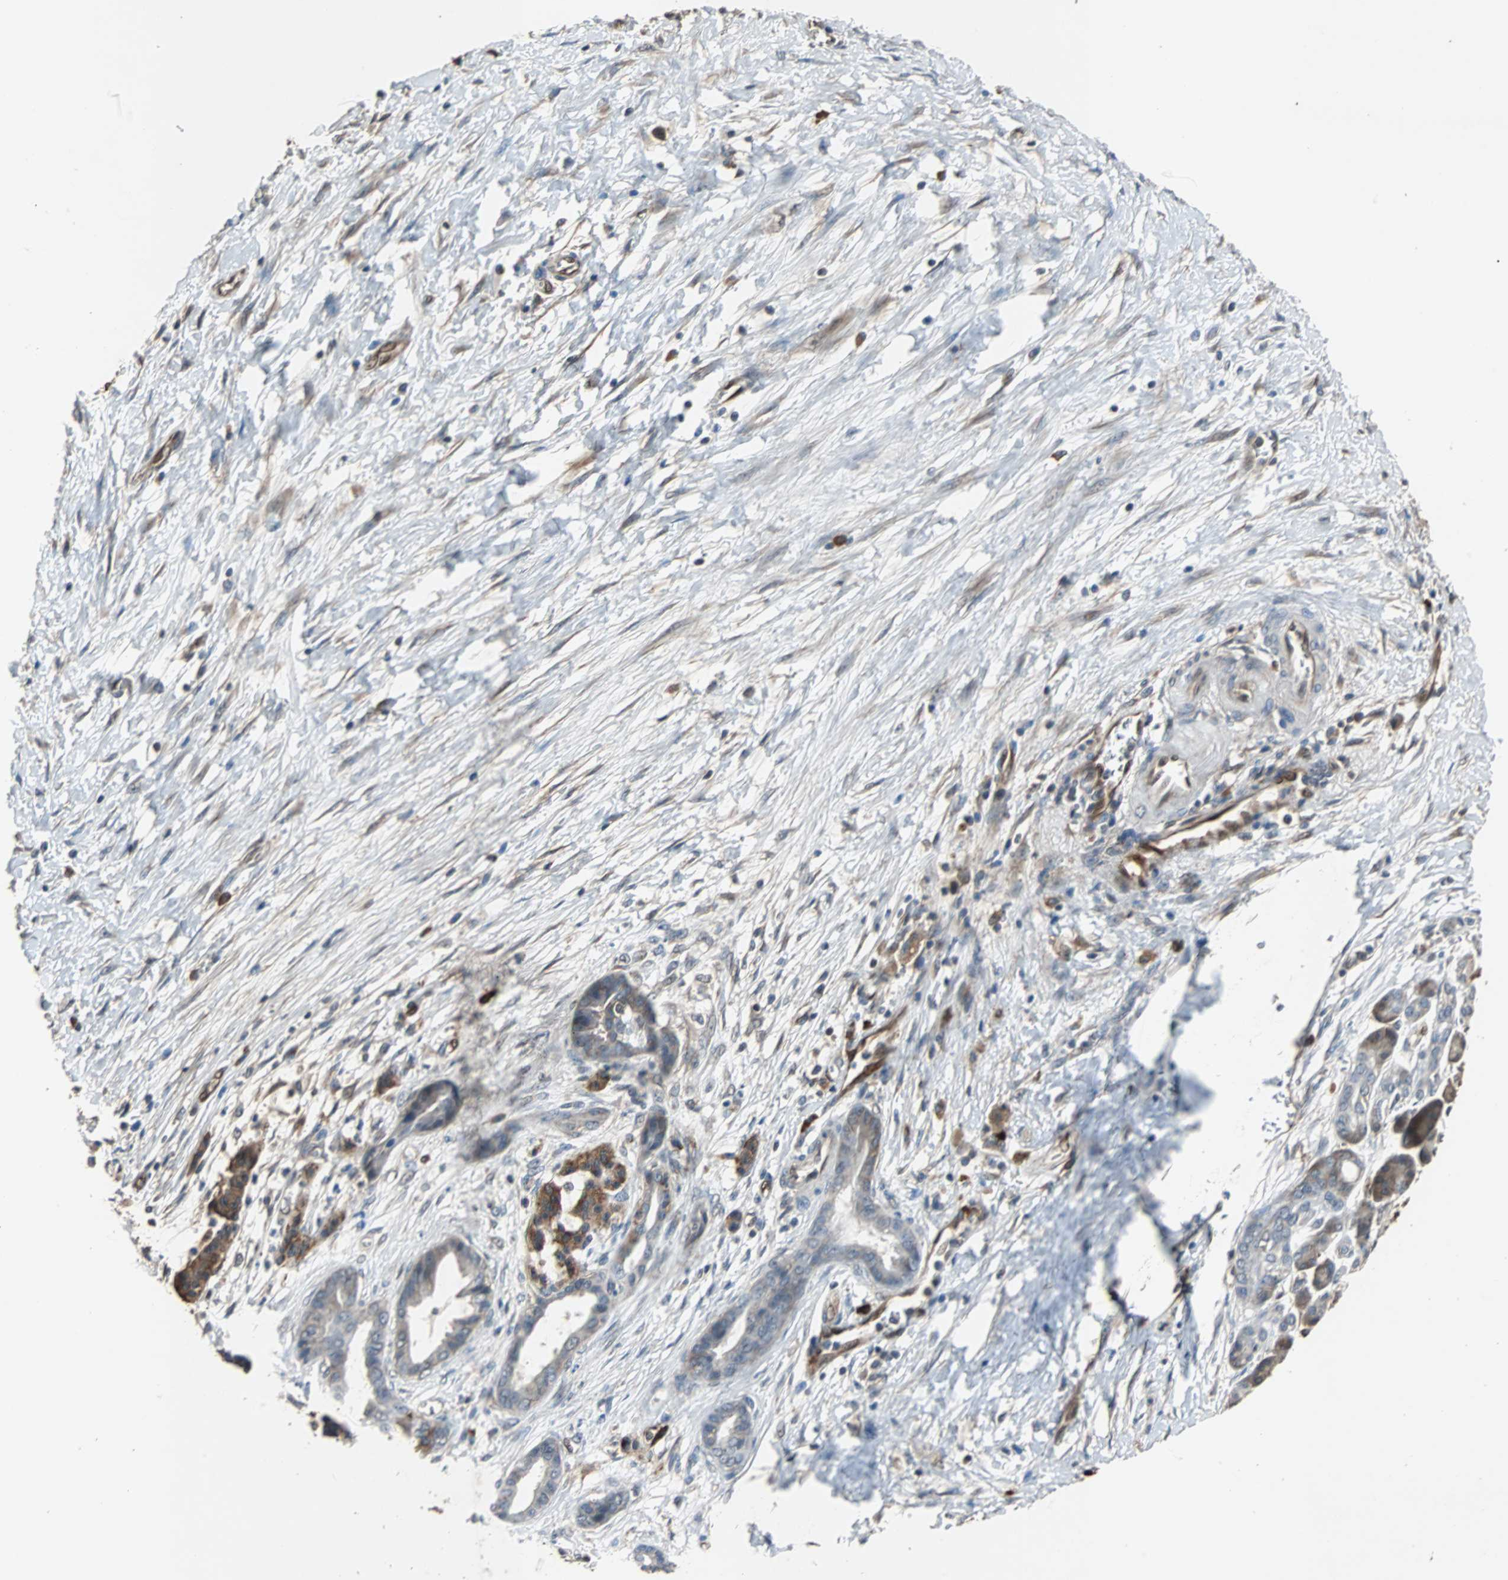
{"staining": {"intensity": "strong", "quantity": "25%-75%", "location": "cytoplasmic/membranous"}, "tissue": "pancreatic cancer", "cell_type": "Tumor cells", "image_type": "cancer", "snomed": [{"axis": "morphology", "description": "Adenocarcinoma, NOS"}, {"axis": "topography", "description": "Pancreas"}], "caption": "Human pancreatic adenocarcinoma stained with a protein marker reveals strong staining in tumor cells.", "gene": "NDRG1", "patient": {"sex": "male", "age": 59}}